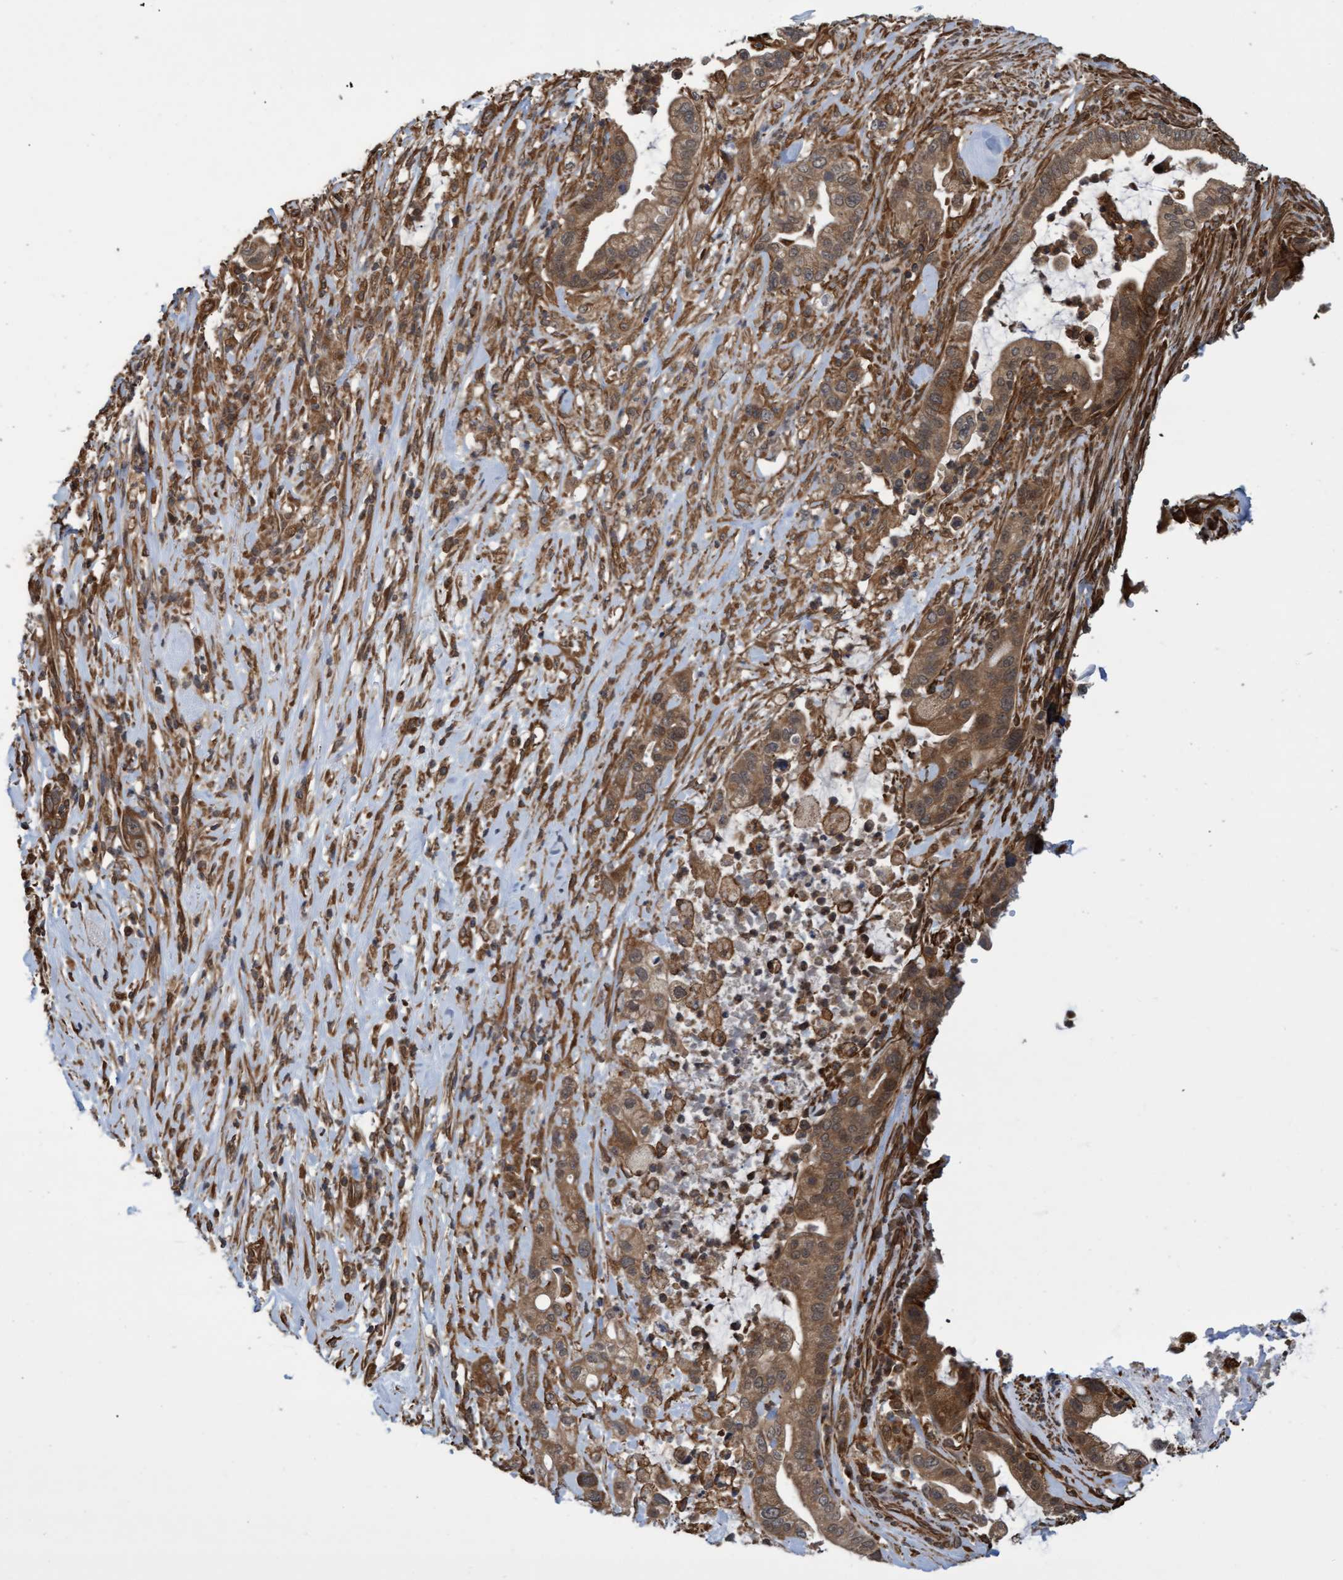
{"staining": {"intensity": "strong", "quantity": ">75%", "location": "cytoplasmic/membranous"}, "tissue": "pancreatic cancer", "cell_type": "Tumor cells", "image_type": "cancer", "snomed": [{"axis": "morphology", "description": "Adenocarcinoma, NOS"}, {"axis": "topography", "description": "Pancreas"}], "caption": "Pancreatic cancer (adenocarcinoma) stained with a brown dye reveals strong cytoplasmic/membranous positive expression in approximately >75% of tumor cells.", "gene": "TNFRSF10B", "patient": {"sex": "male", "age": 69}}